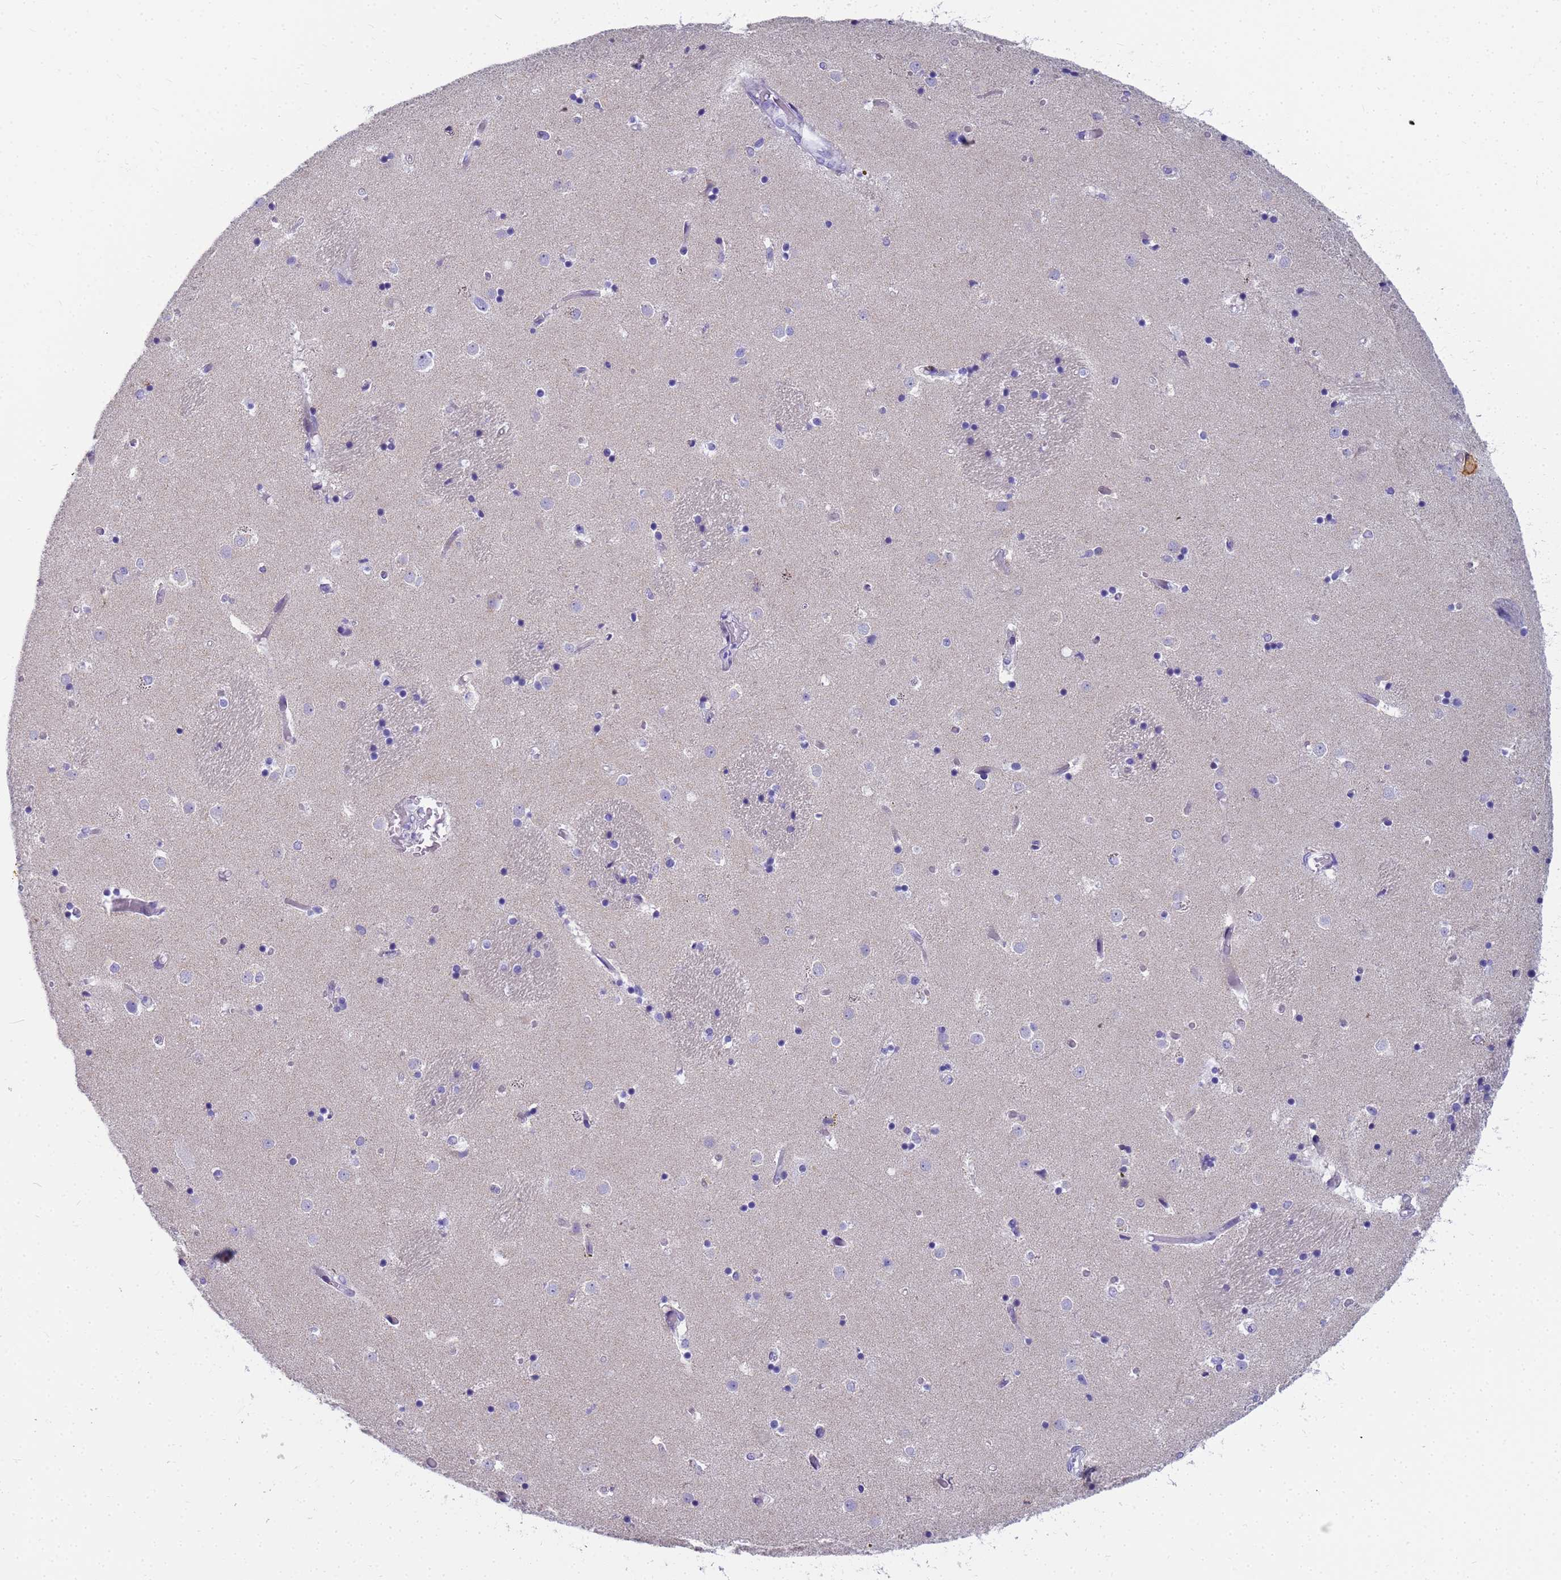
{"staining": {"intensity": "negative", "quantity": "none", "location": "none"}, "tissue": "caudate", "cell_type": "Glial cells", "image_type": "normal", "snomed": [{"axis": "morphology", "description": "Normal tissue, NOS"}, {"axis": "topography", "description": "Lateral ventricle wall"}], "caption": "This is a micrograph of IHC staining of benign caudate, which shows no staining in glial cells.", "gene": "RNASE2", "patient": {"sex": "female", "age": 52}}